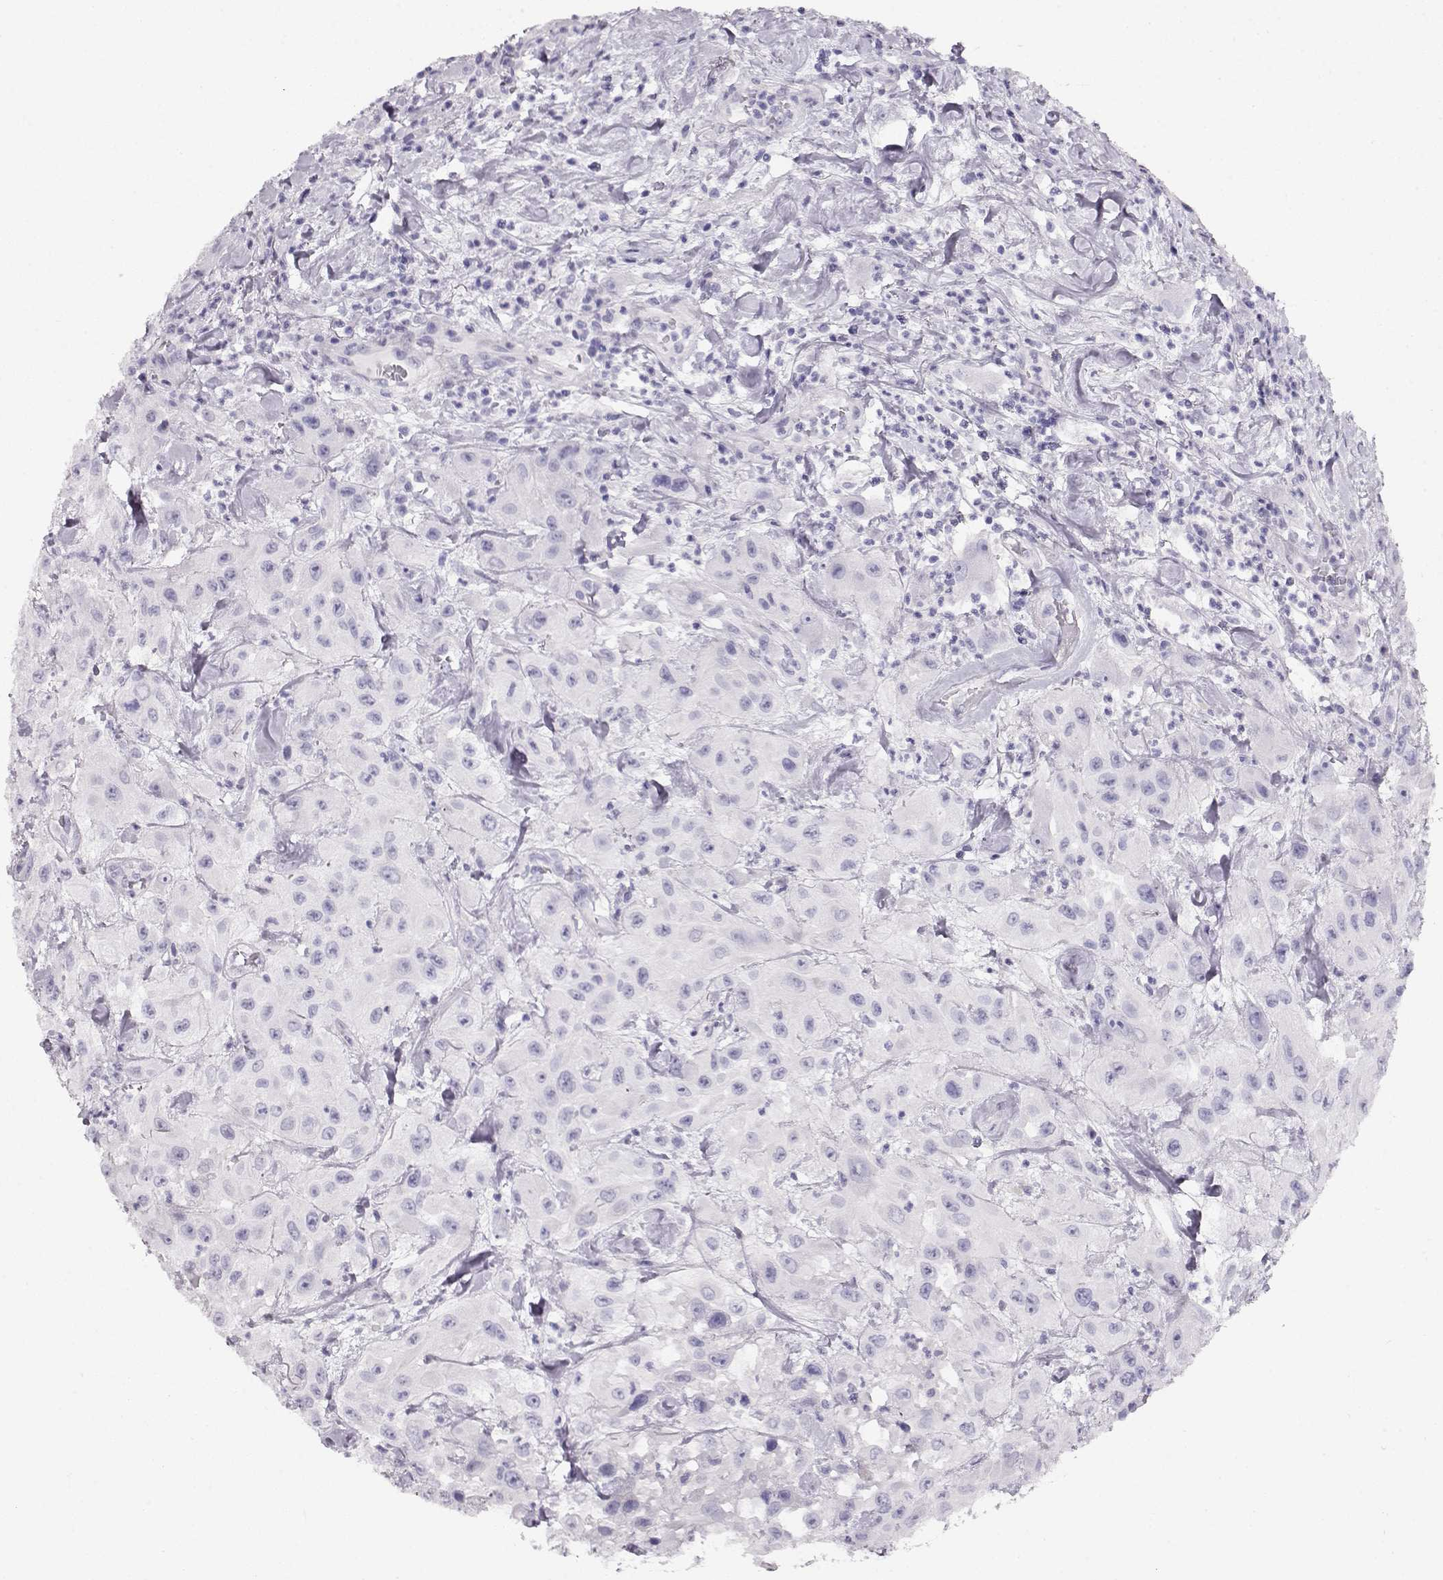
{"staining": {"intensity": "negative", "quantity": "none", "location": "none"}, "tissue": "urothelial cancer", "cell_type": "Tumor cells", "image_type": "cancer", "snomed": [{"axis": "morphology", "description": "Urothelial carcinoma, High grade"}, {"axis": "topography", "description": "Urinary bladder"}], "caption": "High magnification brightfield microscopy of urothelial cancer stained with DAB (3,3'-diaminobenzidine) (brown) and counterstained with hematoxylin (blue): tumor cells show no significant positivity. (DAB IHC, high magnification).", "gene": "ACTN2", "patient": {"sex": "male", "age": 79}}